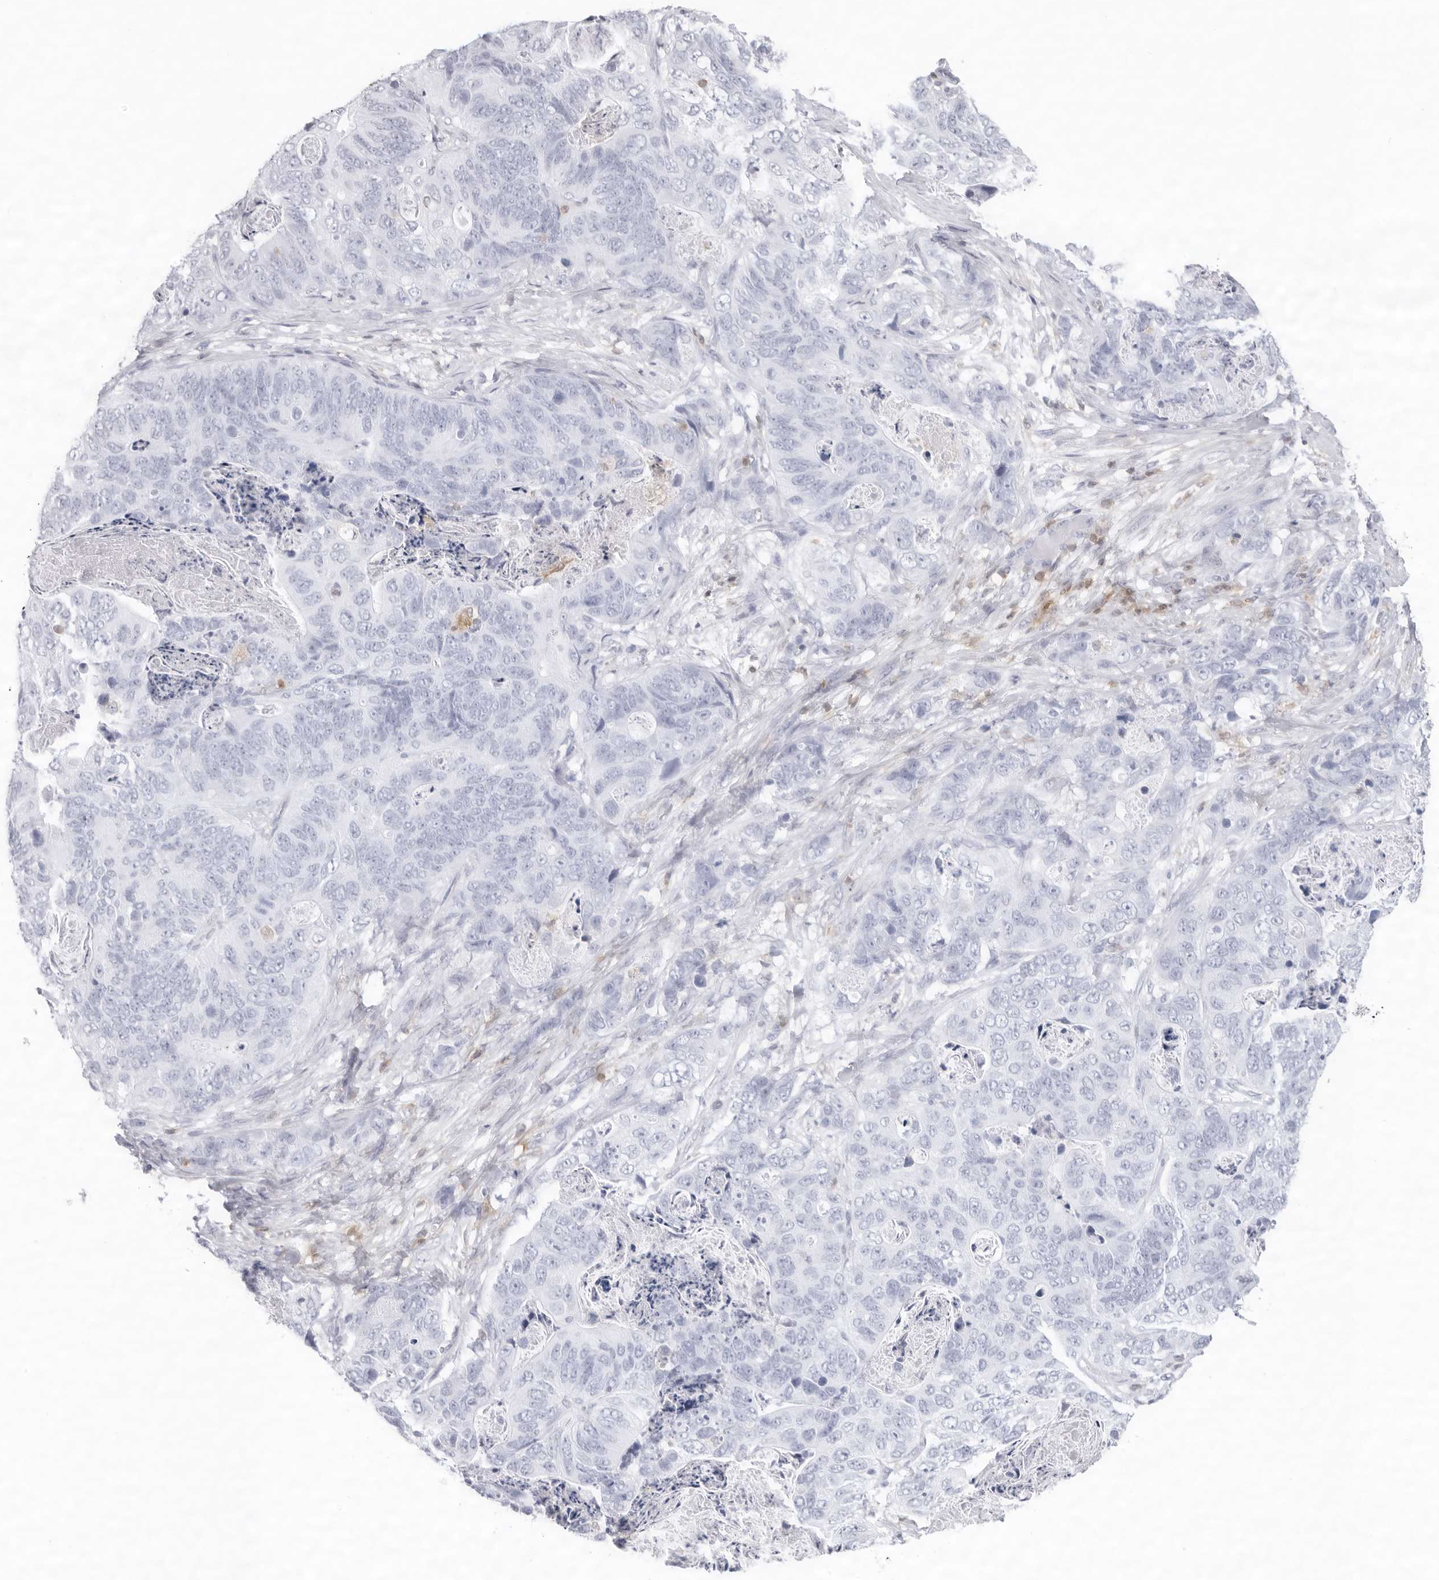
{"staining": {"intensity": "negative", "quantity": "none", "location": "none"}, "tissue": "stomach cancer", "cell_type": "Tumor cells", "image_type": "cancer", "snomed": [{"axis": "morphology", "description": "Normal tissue, NOS"}, {"axis": "morphology", "description": "Adenocarcinoma, NOS"}, {"axis": "topography", "description": "Stomach"}], "caption": "Immunohistochemical staining of human adenocarcinoma (stomach) shows no significant positivity in tumor cells.", "gene": "FMNL1", "patient": {"sex": "female", "age": 89}}